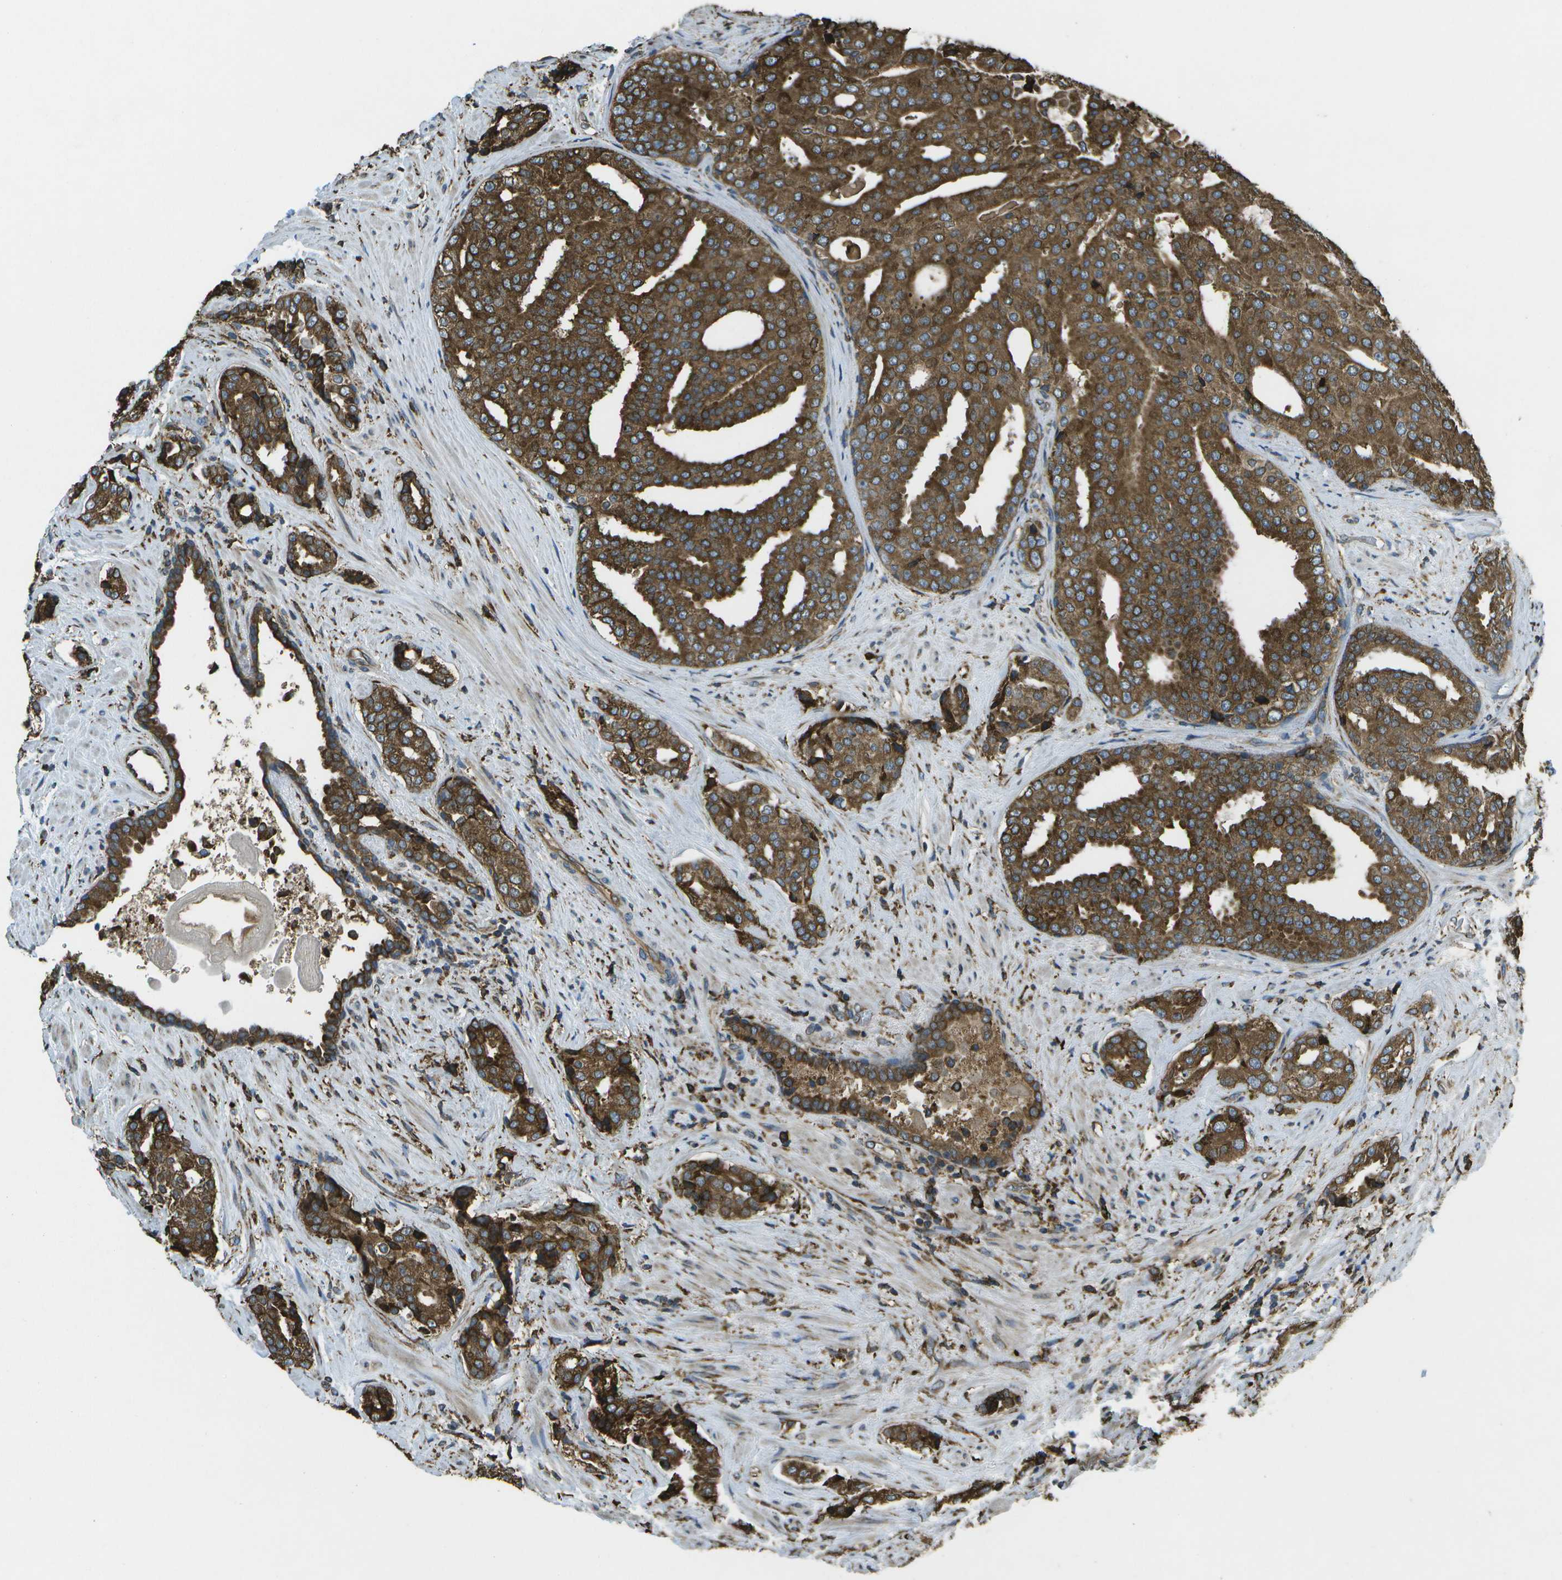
{"staining": {"intensity": "strong", "quantity": ">75%", "location": "cytoplasmic/membranous"}, "tissue": "prostate cancer", "cell_type": "Tumor cells", "image_type": "cancer", "snomed": [{"axis": "morphology", "description": "Adenocarcinoma, High grade"}, {"axis": "topography", "description": "Prostate"}], "caption": "High-grade adenocarcinoma (prostate) stained for a protein (brown) demonstrates strong cytoplasmic/membranous positive staining in about >75% of tumor cells.", "gene": "PDIA4", "patient": {"sex": "male", "age": 71}}